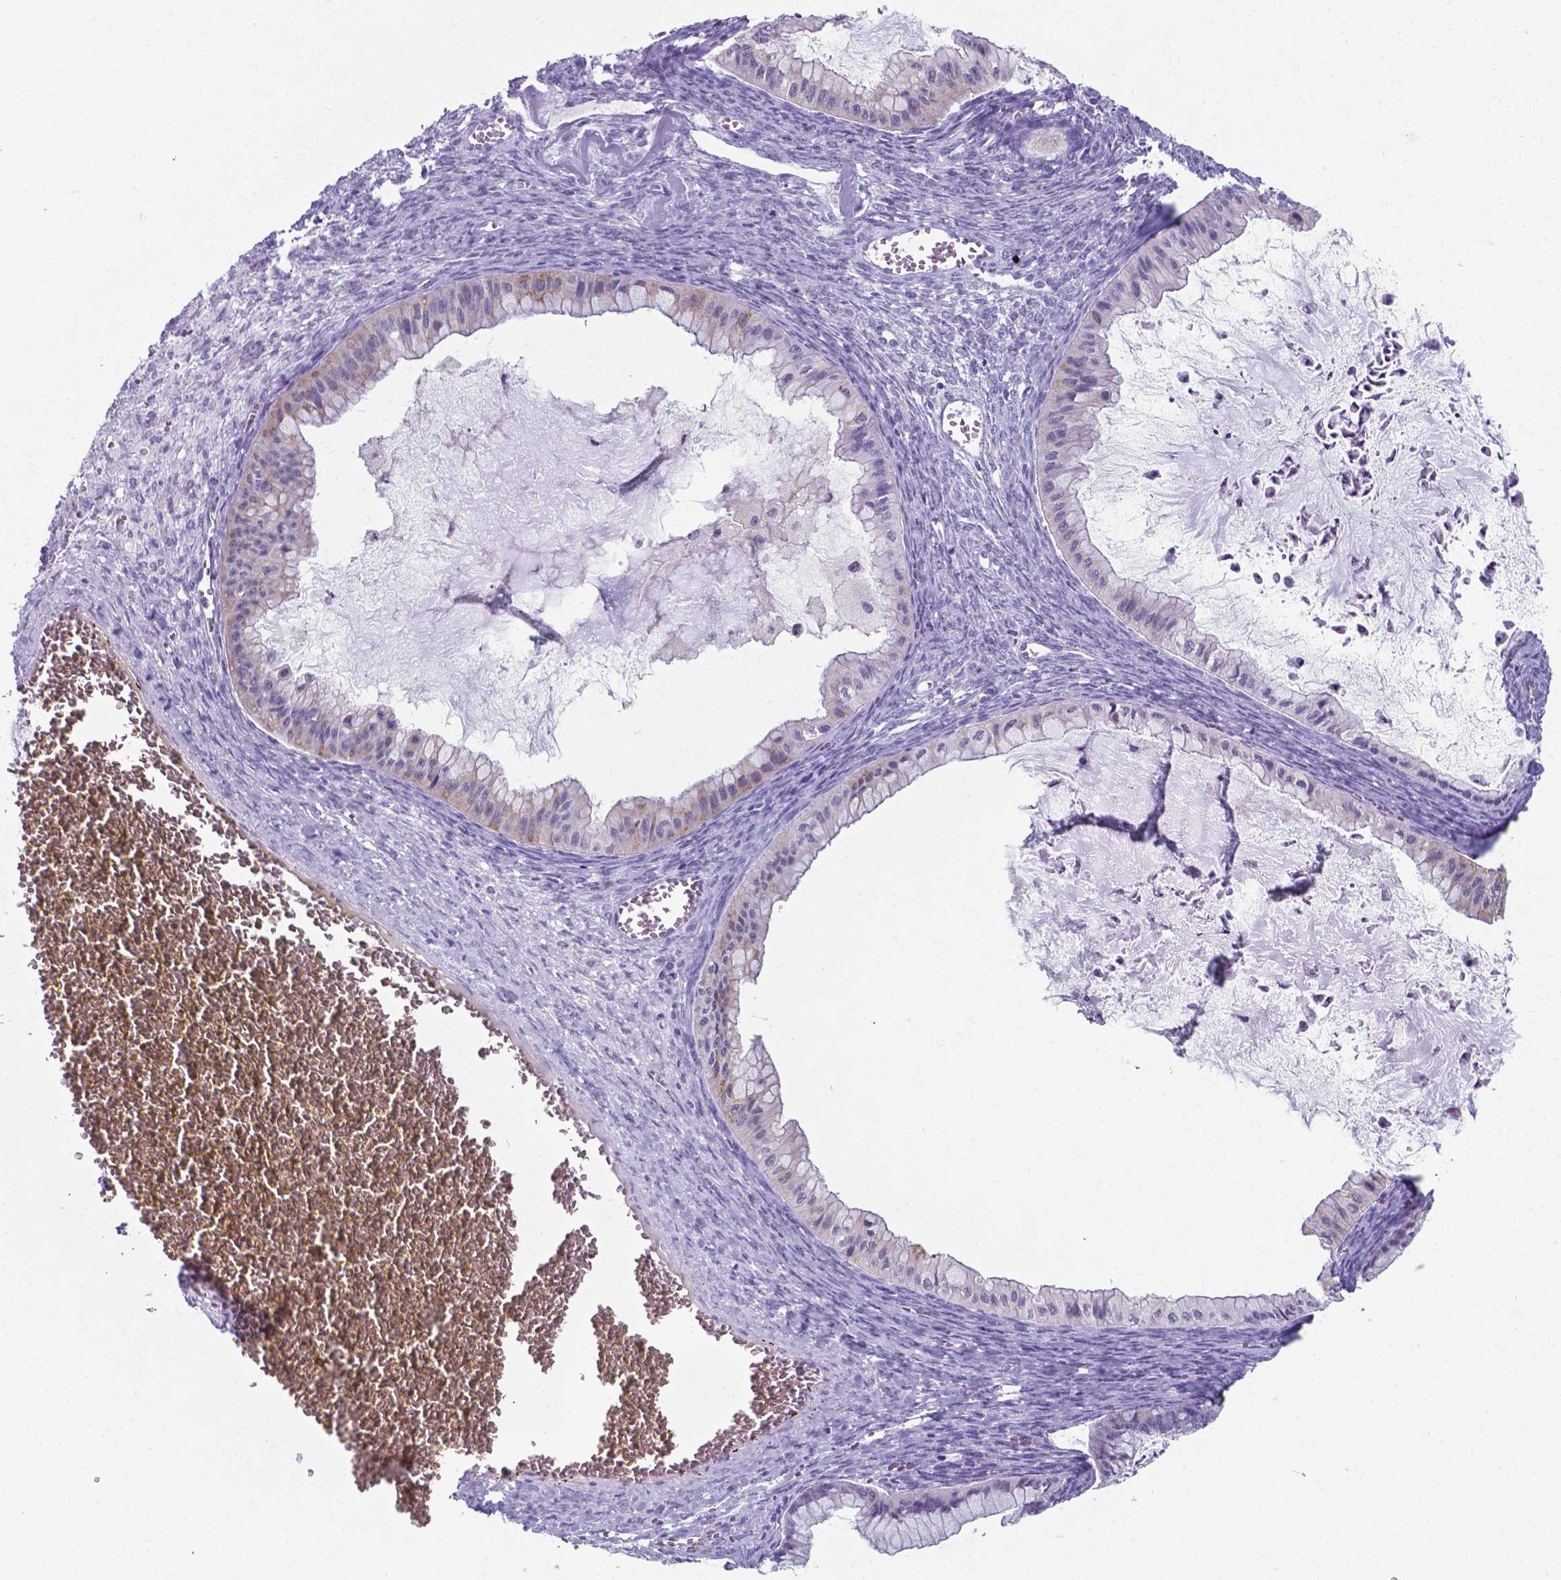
{"staining": {"intensity": "negative", "quantity": "none", "location": "none"}, "tissue": "ovarian cancer", "cell_type": "Tumor cells", "image_type": "cancer", "snomed": [{"axis": "morphology", "description": "Cystadenocarcinoma, mucinous, NOS"}, {"axis": "topography", "description": "Ovary"}], "caption": "Ovarian cancer was stained to show a protein in brown. There is no significant expression in tumor cells.", "gene": "AP5B1", "patient": {"sex": "female", "age": 72}}